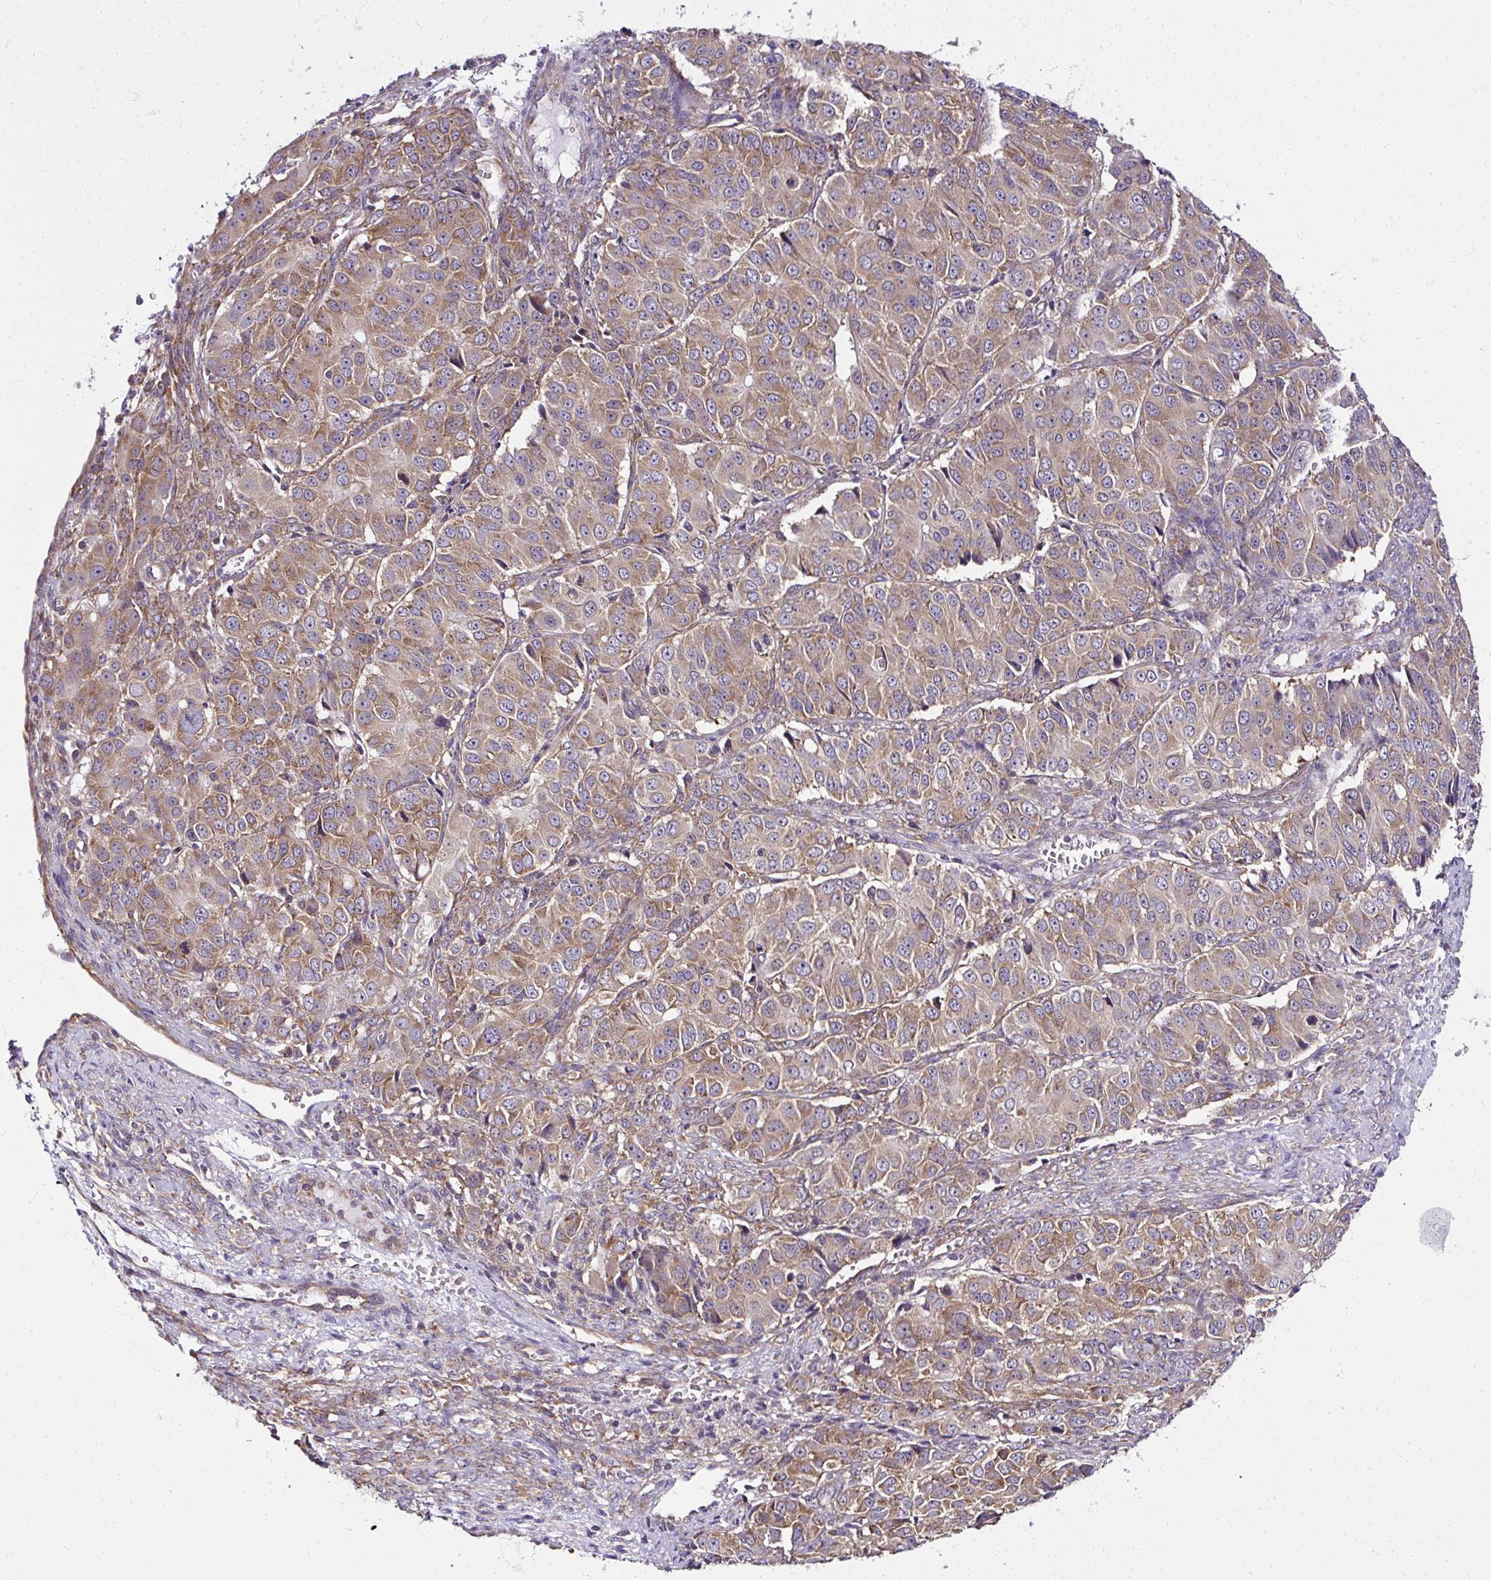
{"staining": {"intensity": "moderate", "quantity": ">75%", "location": "cytoplasmic/membranous"}, "tissue": "ovarian cancer", "cell_type": "Tumor cells", "image_type": "cancer", "snomed": [{"axis": "morphology", "description": "Carcinoma, endometroid"}, {"axis": "topography", "description": "Ovary"}], "caption": "An immunohistochemistry micrograph of neoplastic tissue is shown. Protein staining in brown highlights moderate cytoplasmic/membranous positivity in ovarian cancer (endometroid carcinoma) within tumor cells.", "gene": "RPS7", "patient": {"sex": "female", "age": 51}}